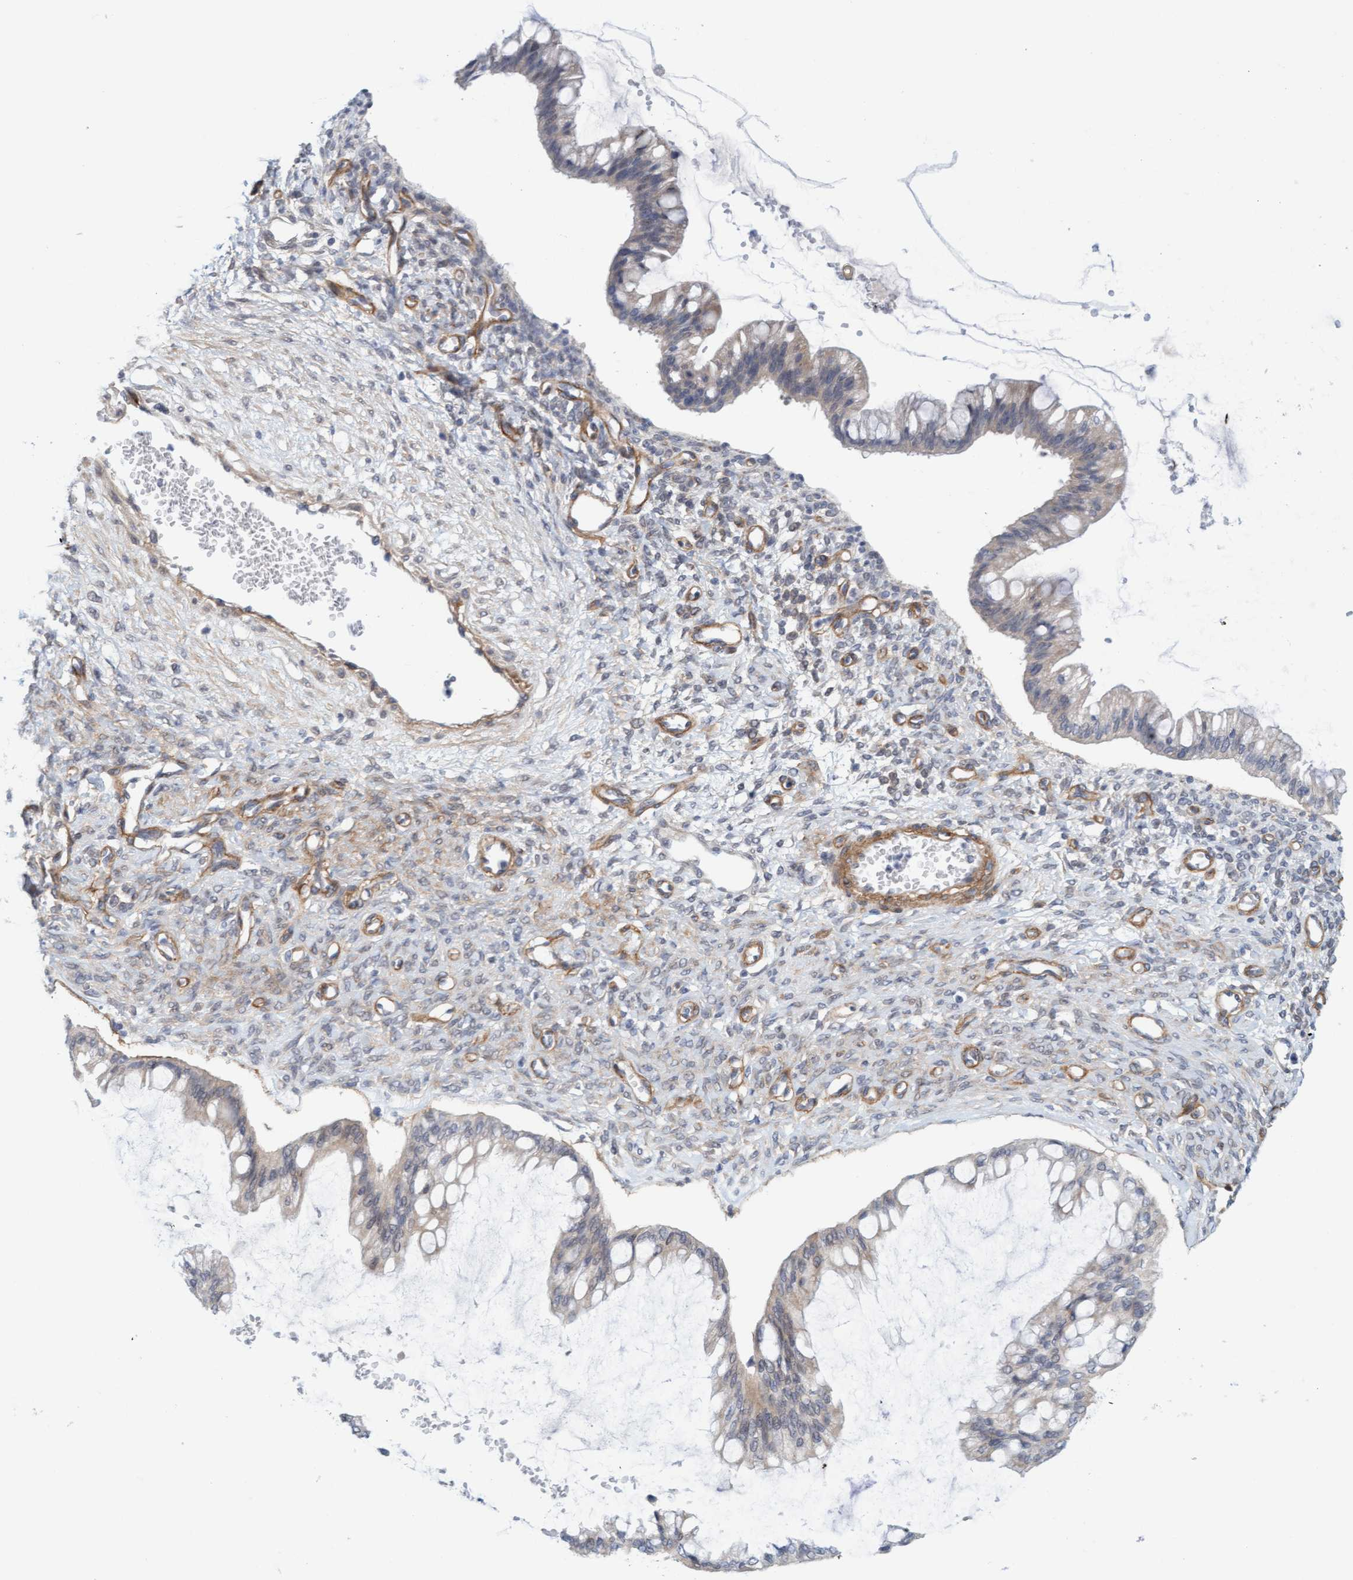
{"staining": {"intensity": "weak", "quantity": "<25%", "location": "cytoplasmic/membranous"}, "tissue": "ovarian cancer", "cell_type": "Tumor cells", "image_type": "cancer", "snomed": [{"axis": "morphology", "description": "Cystadenocarcinoma, mucinous, NOS"}, {"axis": "topography", "description": "Ovary"}], "caption": "Histopathology image shows no significant protein staining in tumor cells of mucinous cystadenocarcinoma (ovarian). (DAB (3,3'-diaminobenzidine) immunohistochemistry with hematoxylin counter stain).", "gene": "TSTD2", "patient": {"sex": "female", "age": 73}}